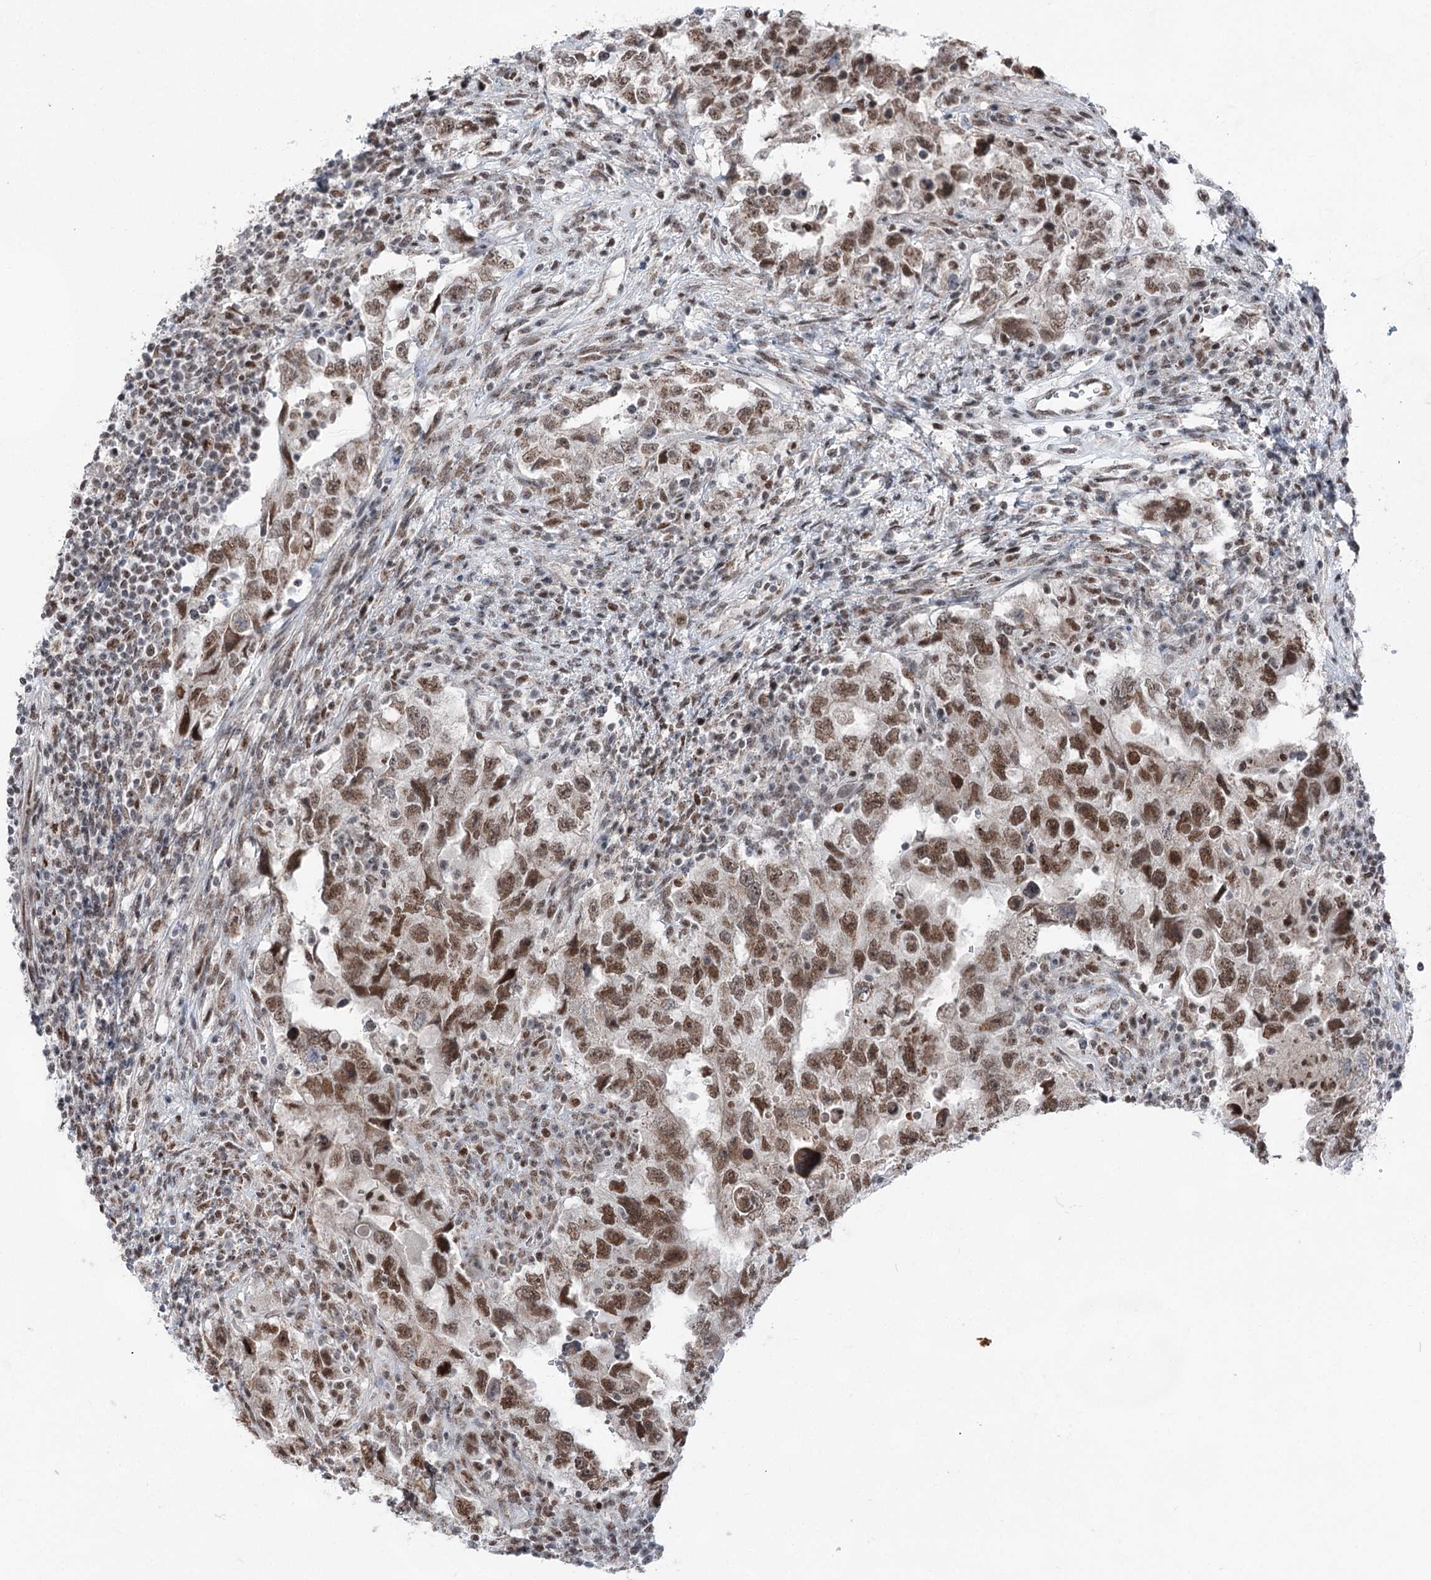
{"staining": {"intensity": "moderate", "quantity": ">75%", "location": "nuclear"}, "tissue": "testis cancer", "cell_type": "Tumor cells", "image_type": "cancer", "snomed": [{"axis": "morphology", "description": "Carcinoma, Embryonal, NOS"}, {"axis": "topography", "description": "Testis"}], "caption": "IHC (DAB (3,3'-diaminobenzidine)) staining of embryonal carcinoma (testis) shows moderate nuclear protein staining in approximately >75% of tumor cells. (Brightfield microscopy of DAB IHC at high magnification).", "gene": "ZCCHC8", "patient": {"sex": "male", "age": 26}}